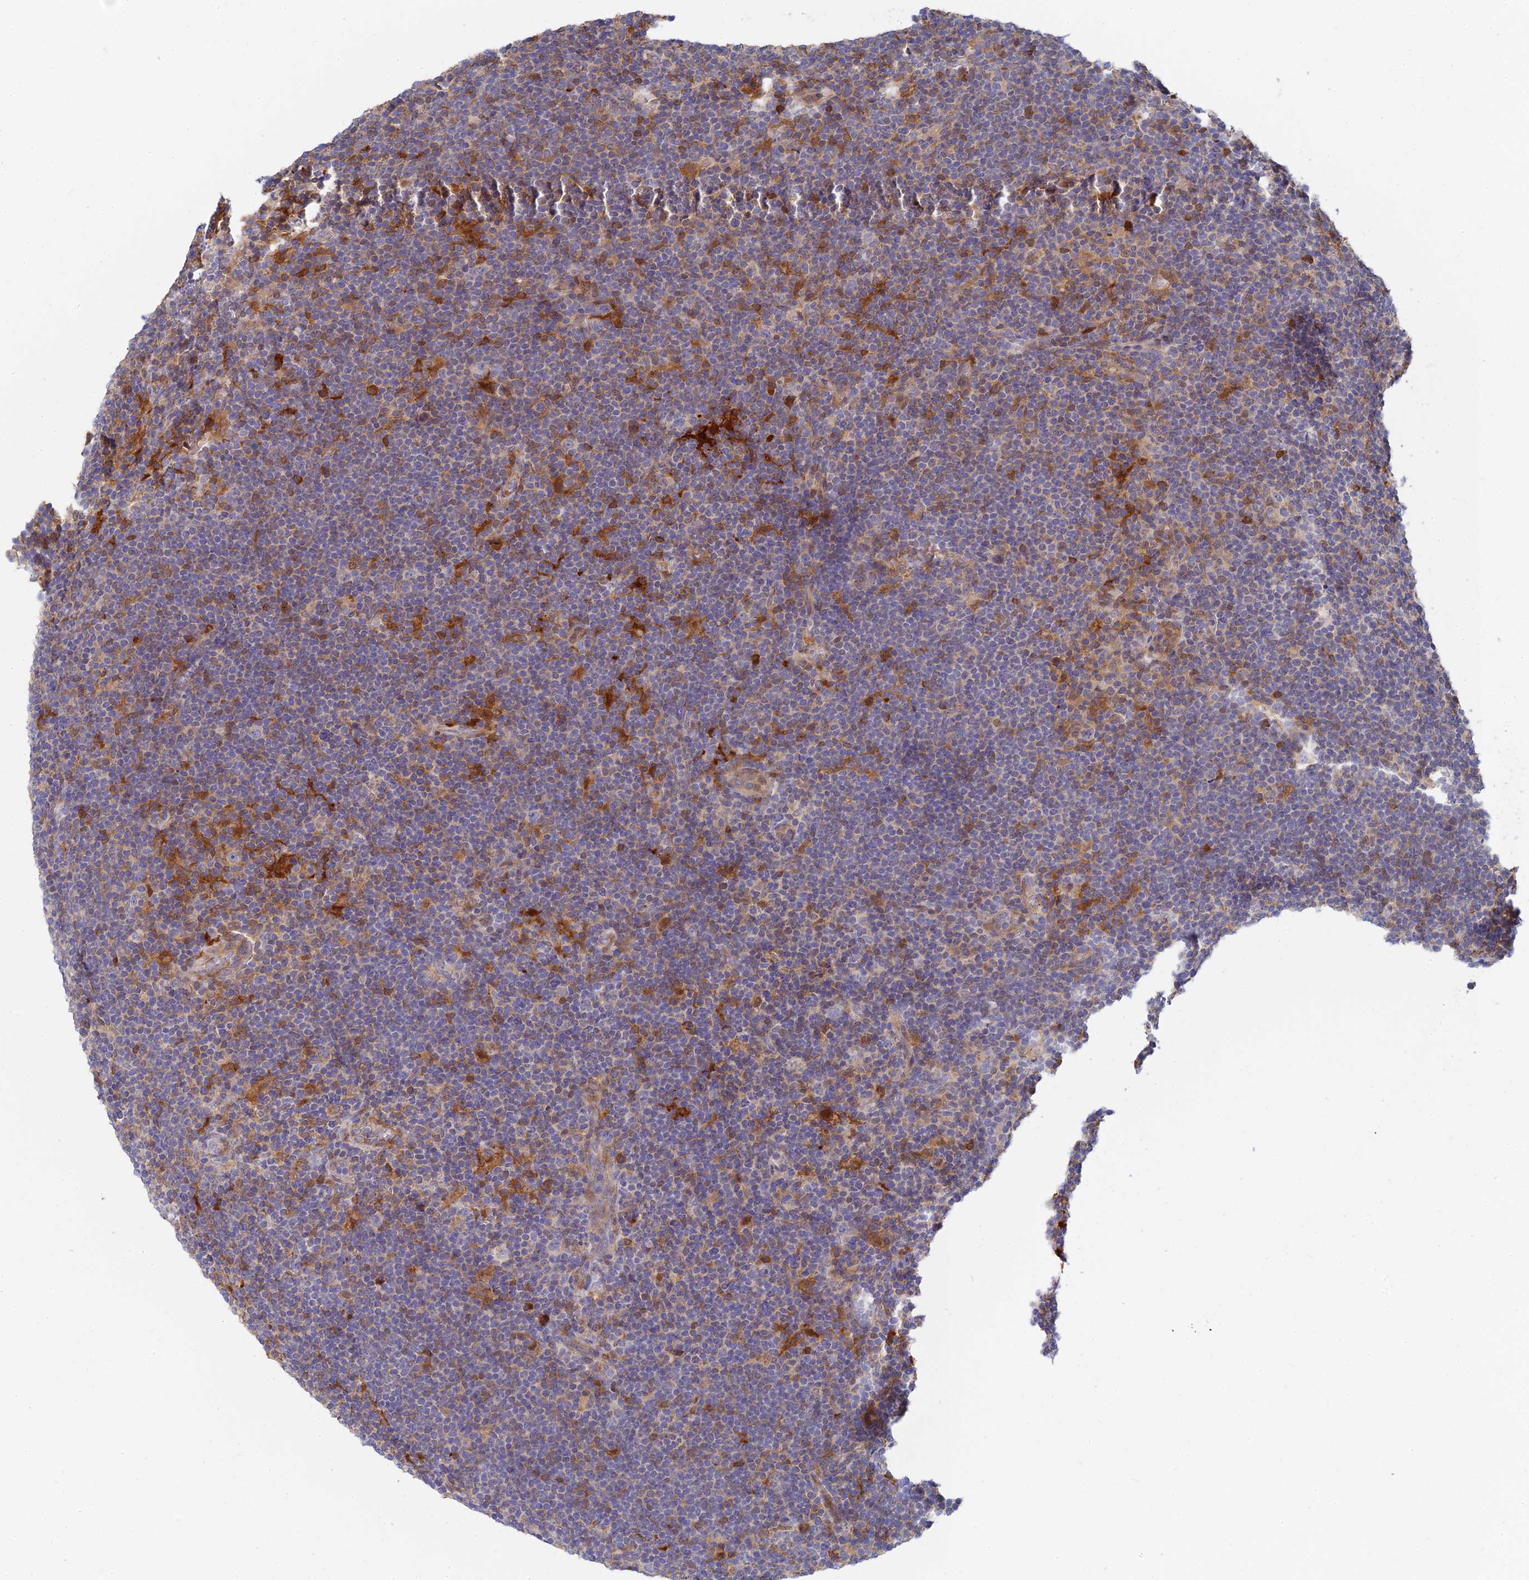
{"staining": {"intensity": "negative", "quantity": "none", "location": "none"}, "tissue": "lymphoma", "cell_type": "Tumor cells", "image_type": "cancer", "snomed": [{"axis": "morphology", "description": "Hodgkin's disease, NOS"}, {"axis": "topography", "description": "Lymph node"}], "caption": "Tumor cells show no significant protein staining in lymphoma.", "gene": "SPATA5L1", "patient": {"sex": "female", "age": 57}}